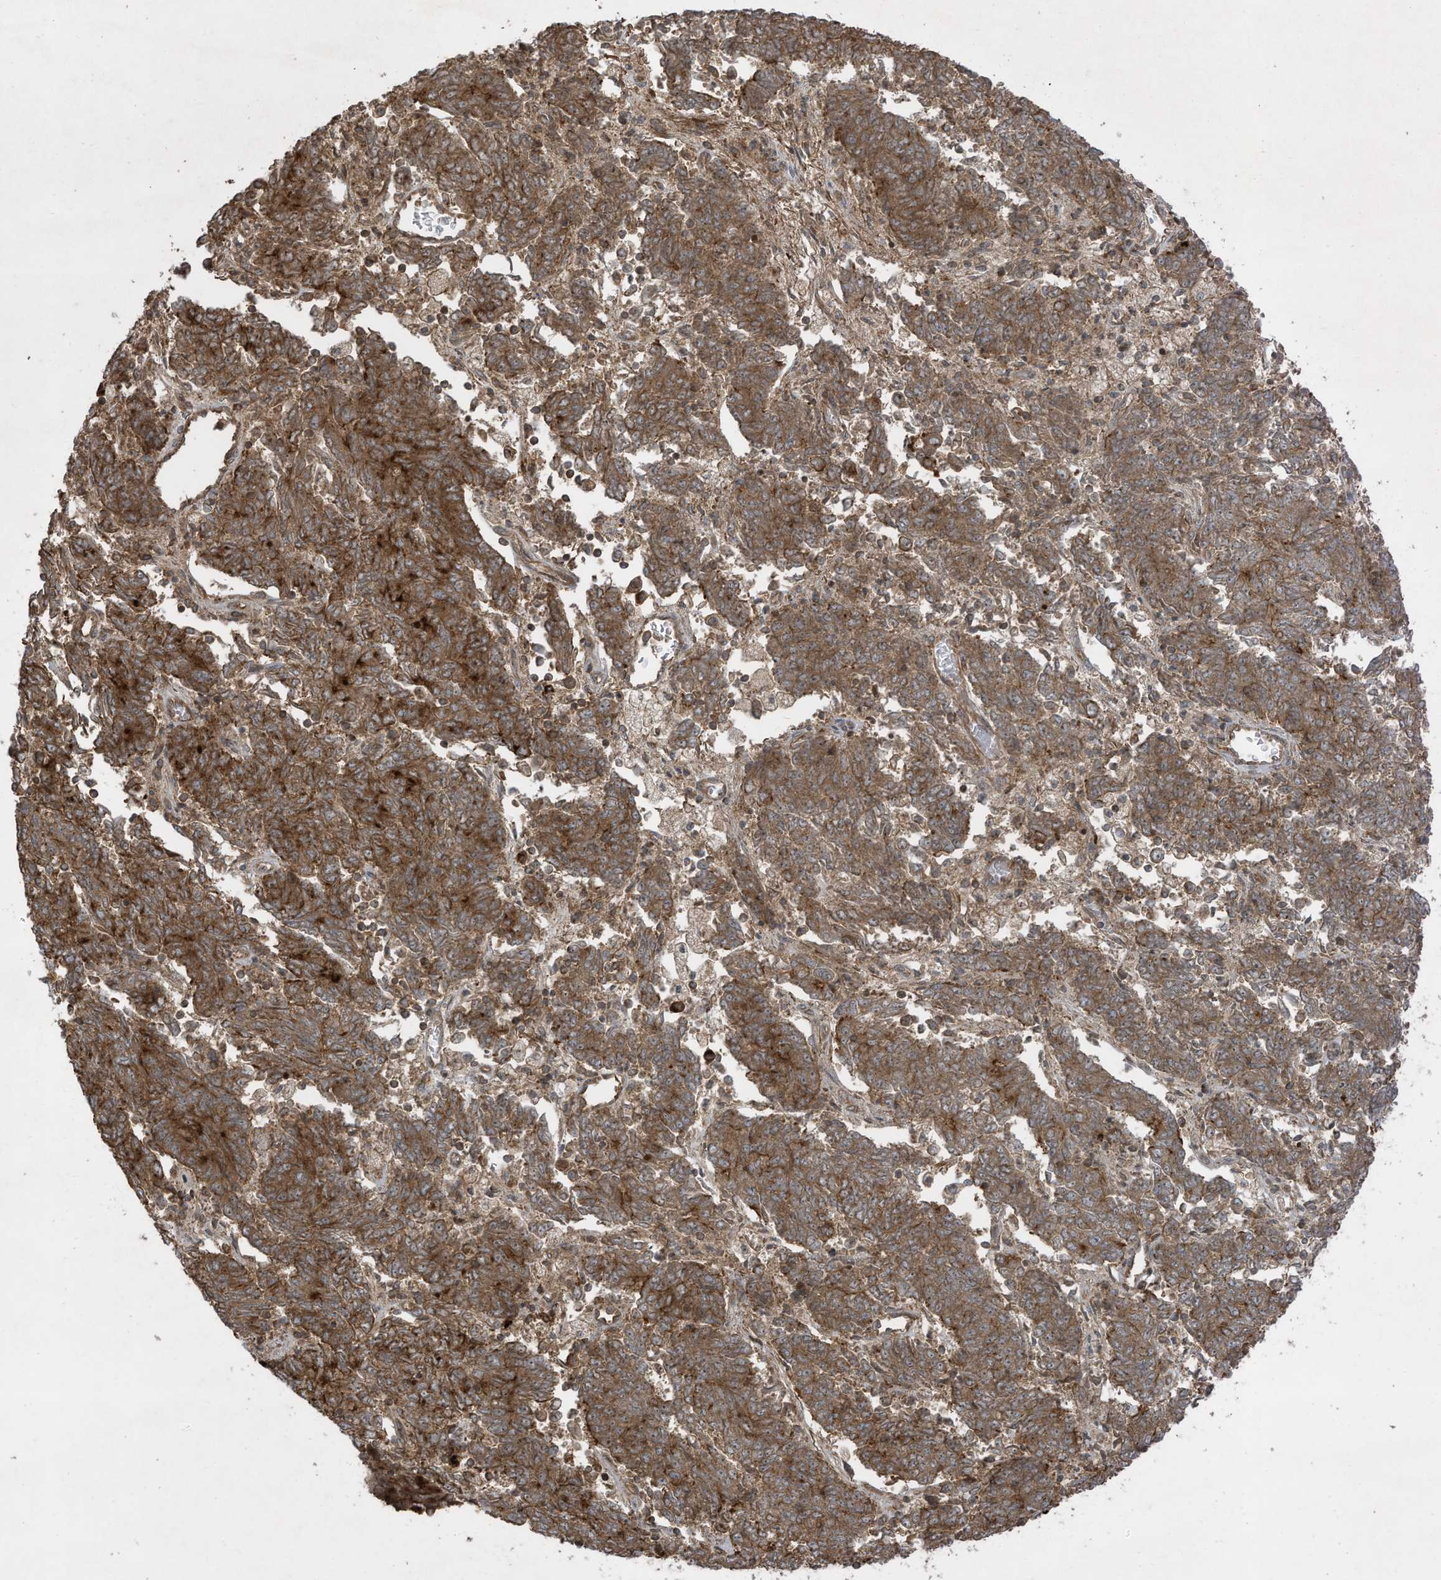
{"staining": {"intensity": "strong", "quantity": ">75%", "location": "cytoplasmic/membranous"}, "tissue": "endometrial cancer", "cell_type": "Tumor cells", "image_type": "cancer", "snomed": [{"axis": "morphology", "description": "Adenocarcinoma, NOS"}, {"axis": "topography", "description": "Endometrium"}], "caption": "IHC (DAB (3,3'-diaminobenzidine)) staining of adenocarcinoma (endometrial) exhibits strong cytoplasmic/membranous protein positivity in about >75% of tumor cells. Nuclei are stained in blue.", "gene": "DDIT4", "patient": {"sex": "female", "age": 80}}